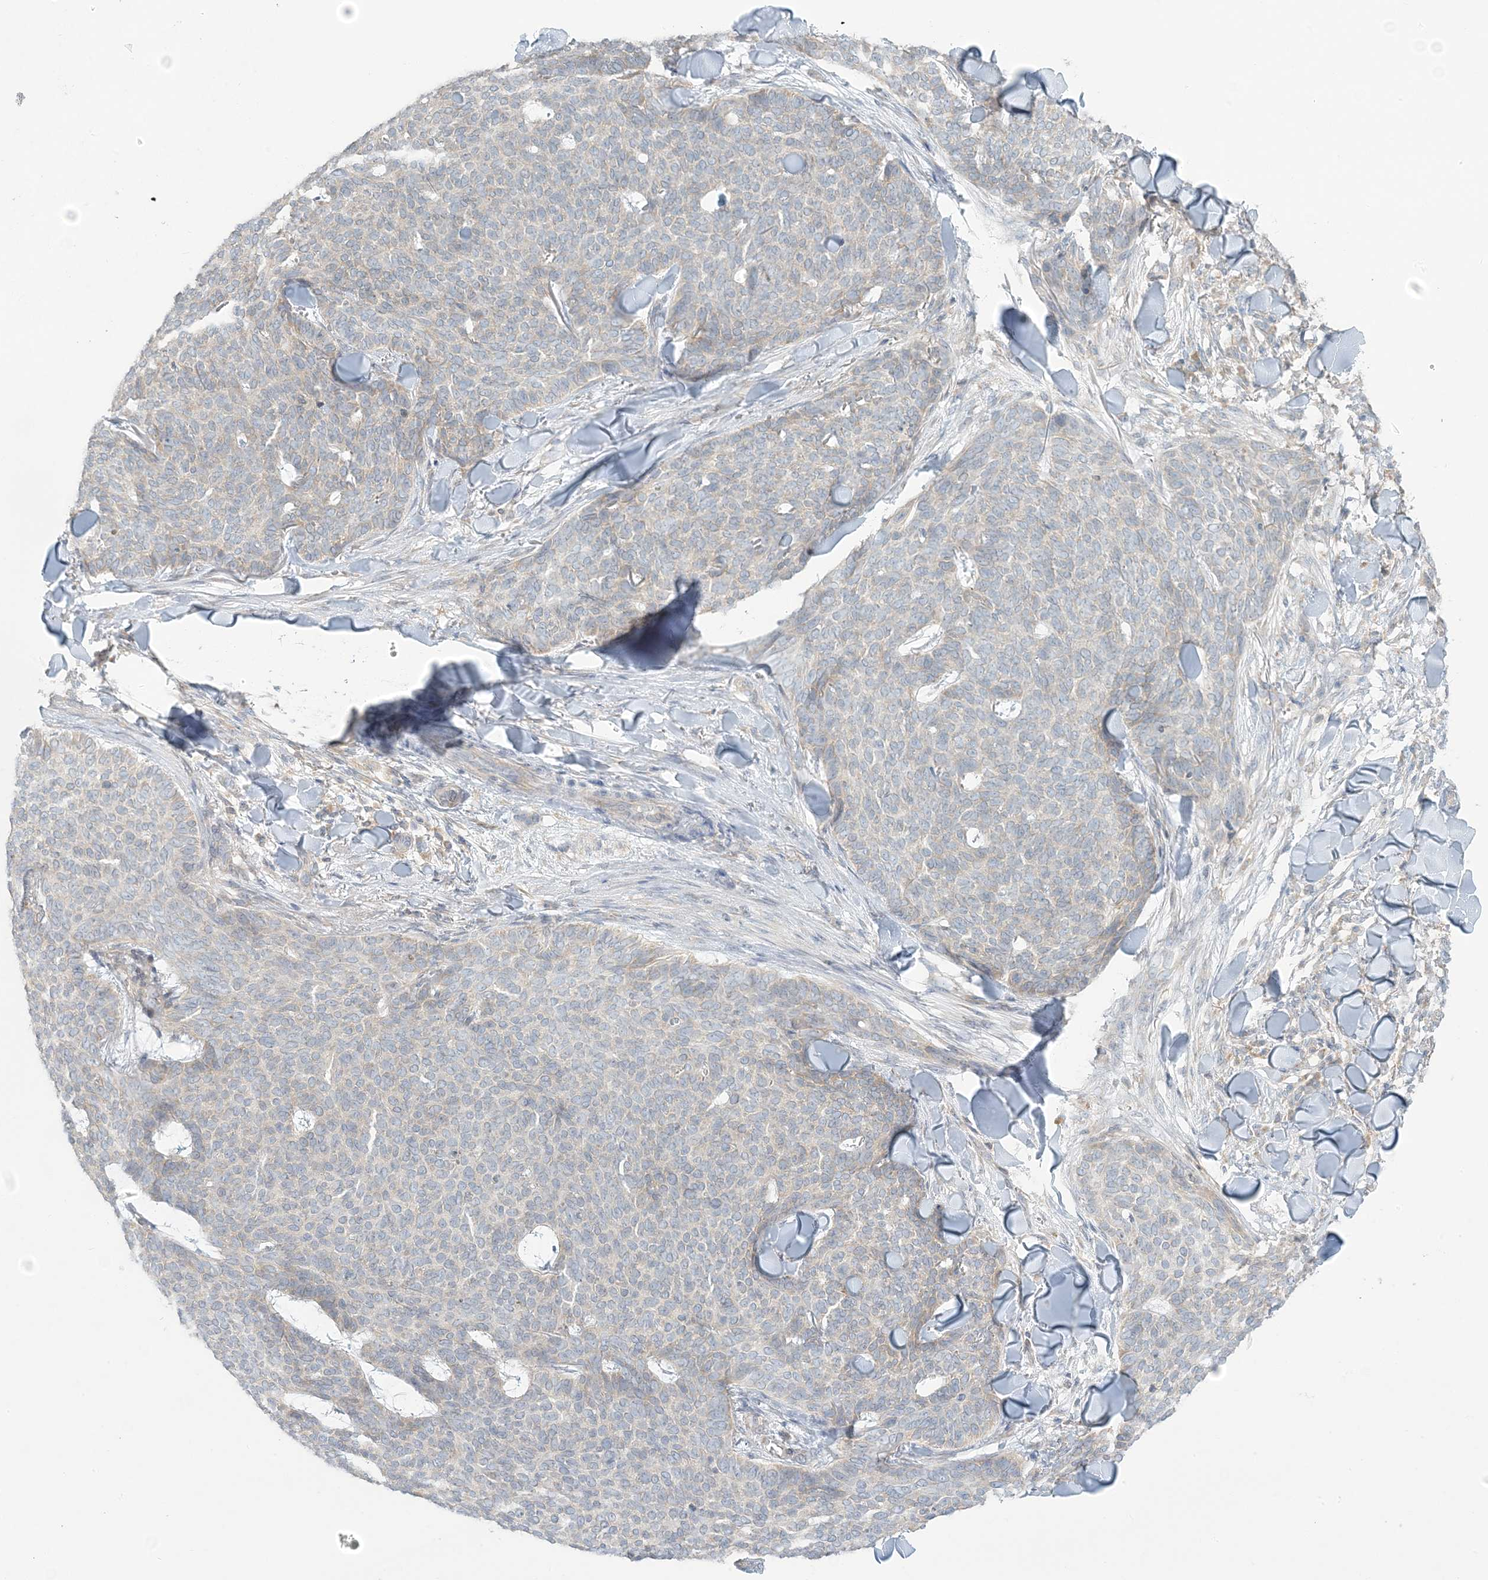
{"staining": {"intensity": "weak", "quantity": "<25%", "location": "cytoplasmic/membranous"}, "tissue": "skin cancer", "cell_type": "Tumor cells", "image_type": "cancer", "snomed": [{"axis": "morphology", "description": "Normal tissue, NOS"}, {"axis": "morphology", "description": "Basal cell carcinoma"}, {"axis": "topography", "description": "Skin"}], "caption": "Protein analysis of basal cell carcinoma (skin) displays no significant expression in tumor cells. The staining is performed using DAB brown chromogen with nuclei counter-stained in using hematoxylin.", "gene": "EEFSEC", "patient": {"sex": "male", "age": 50}}